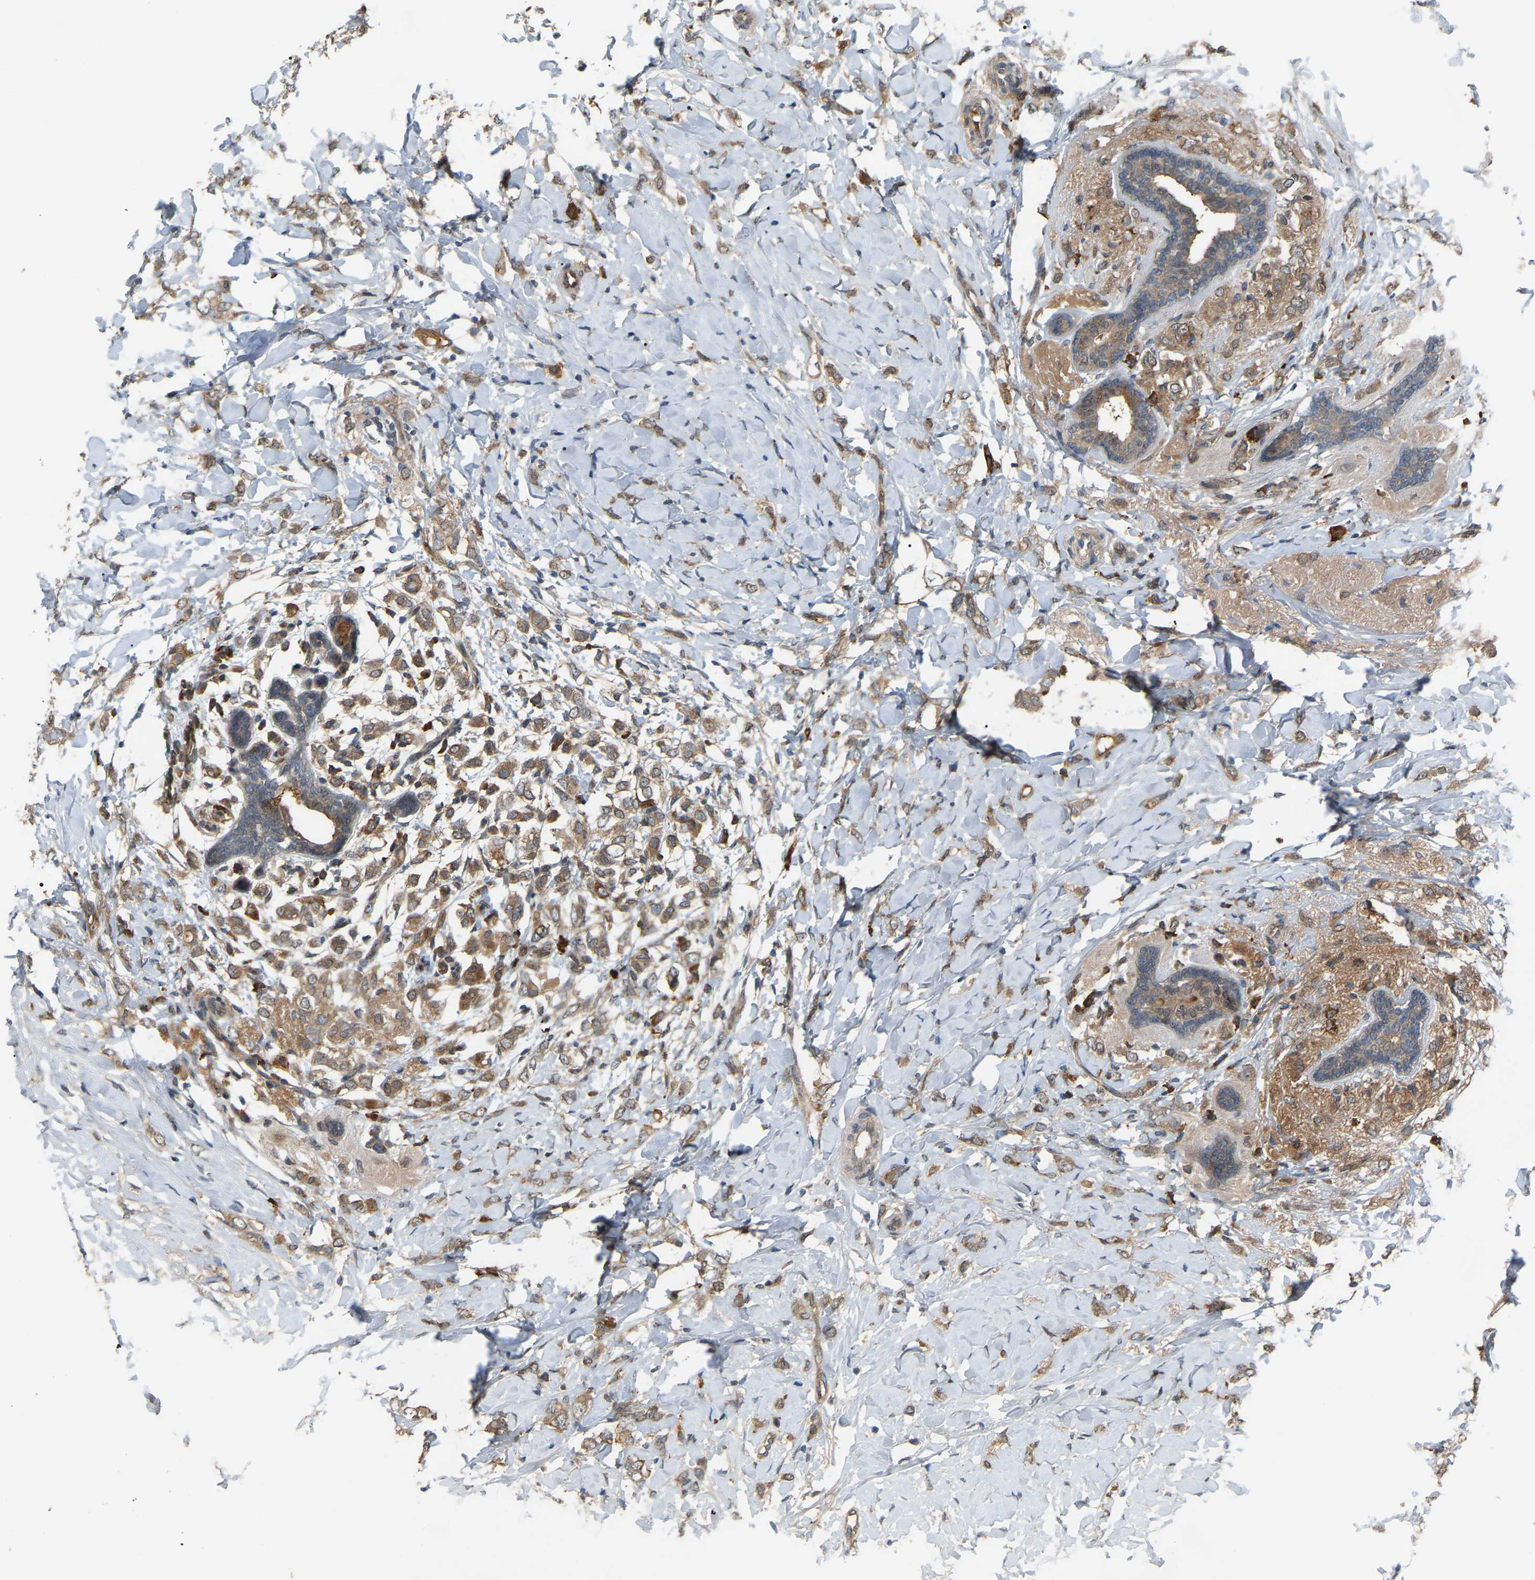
{"staining": {"intensity": "moderate", "quantity": ">75%", "location": "cytoplasmic/membranous"}, "tissue": "breast cancer", "cell_type": "Tumor cells", "image_type": "cancer", "snomed": [{"axis": "morphology", "description": "Normal tissue, NOS"}, {"axis": "morphology", "description": "Lobular carcinoma"}, {"axis": "topography", "description": "Breast"}], "caption": "A micrograph of human lobular carcinoma (breast) stained for a protein shows moderate cytoplasmic/membranous brown staining in tumor cells.", "gene": "CROT", "patient": {"sex": "female", "age": 47}}